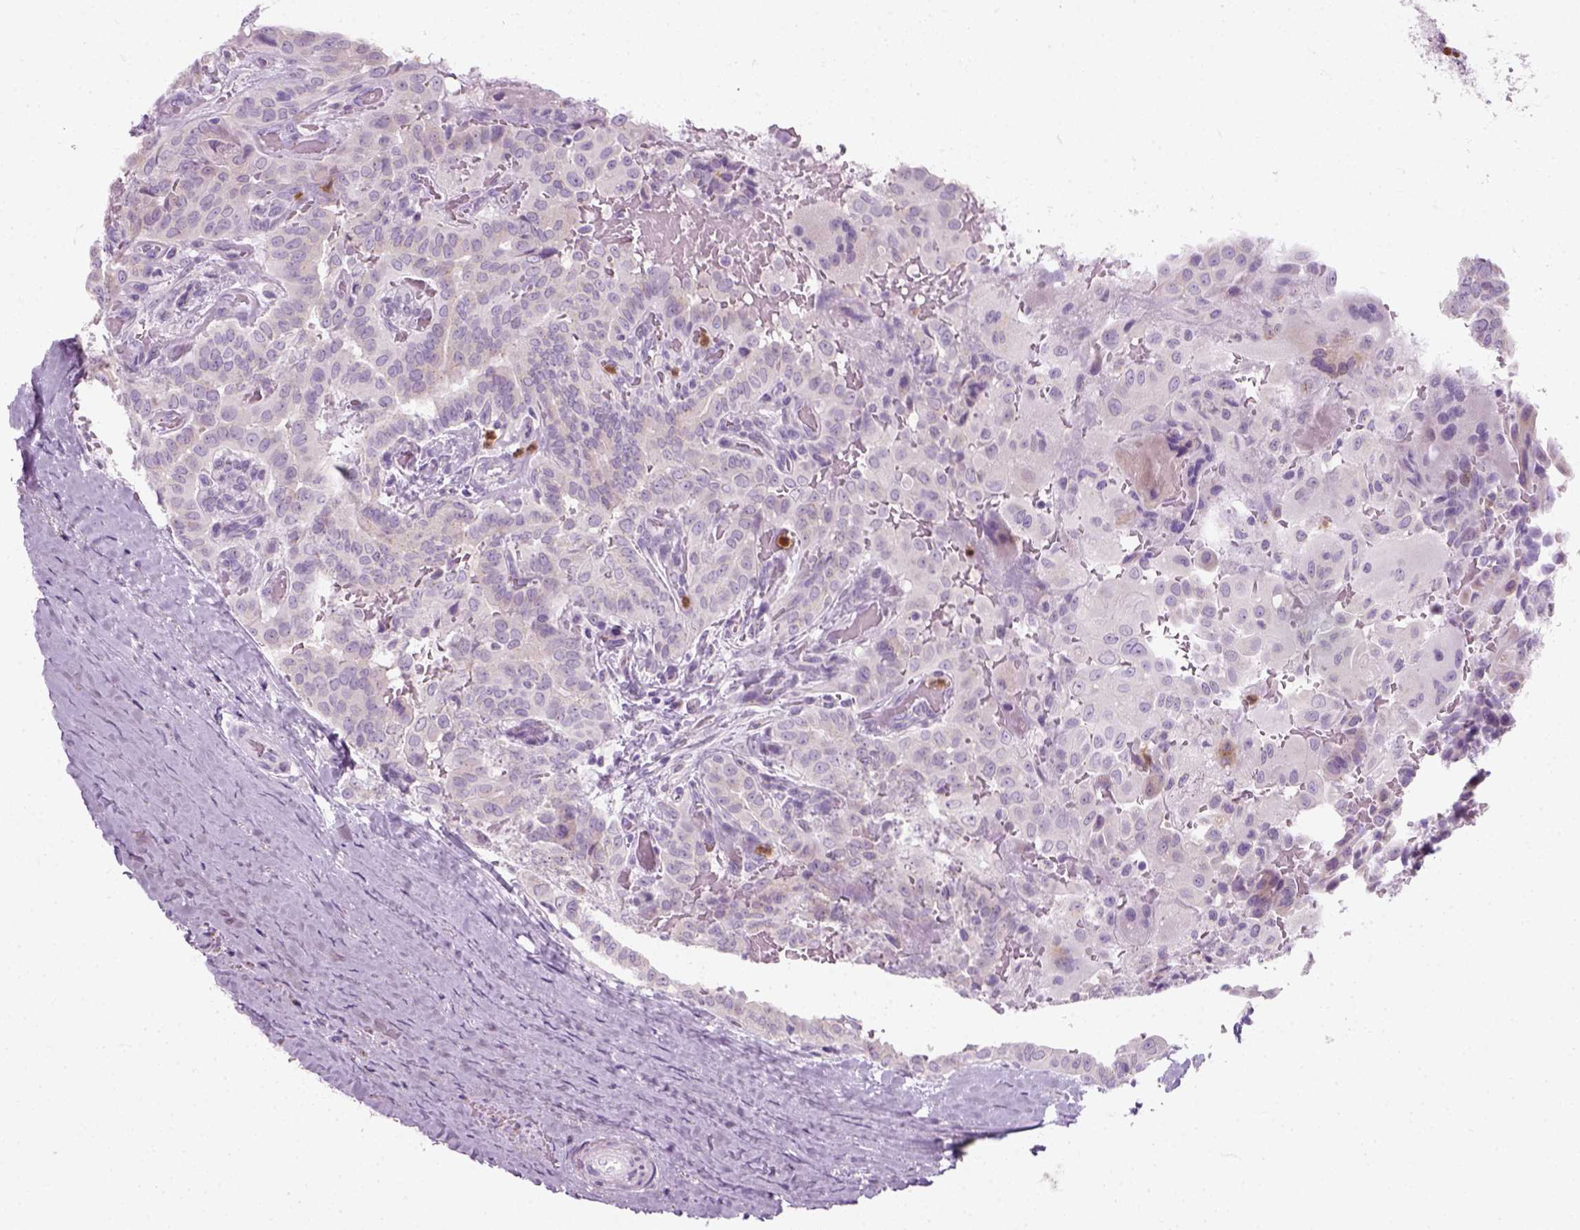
{"staining": {"intensity": "negative", "quantity": "none", "location": "none"}, "tissue": "thyroid cancer", "cell_type": "Tumor cells", "image_type": "cancer", "snomed": [{"axis": "morphology", "description": "Papillary adenocarcinoma, NOS"}, {"axis": "morphology", "description": "Papillary adenoma metastatic"}, {"axis": "topography", "description": "Thyroid gland"}], "caption": "Protein analysis of thyroid cancer (papillary adenocarcinoma) exhibits no significant staining in tumor cells.", "gene": "IL4", "patient": {"sex": "female", "age": 50}}